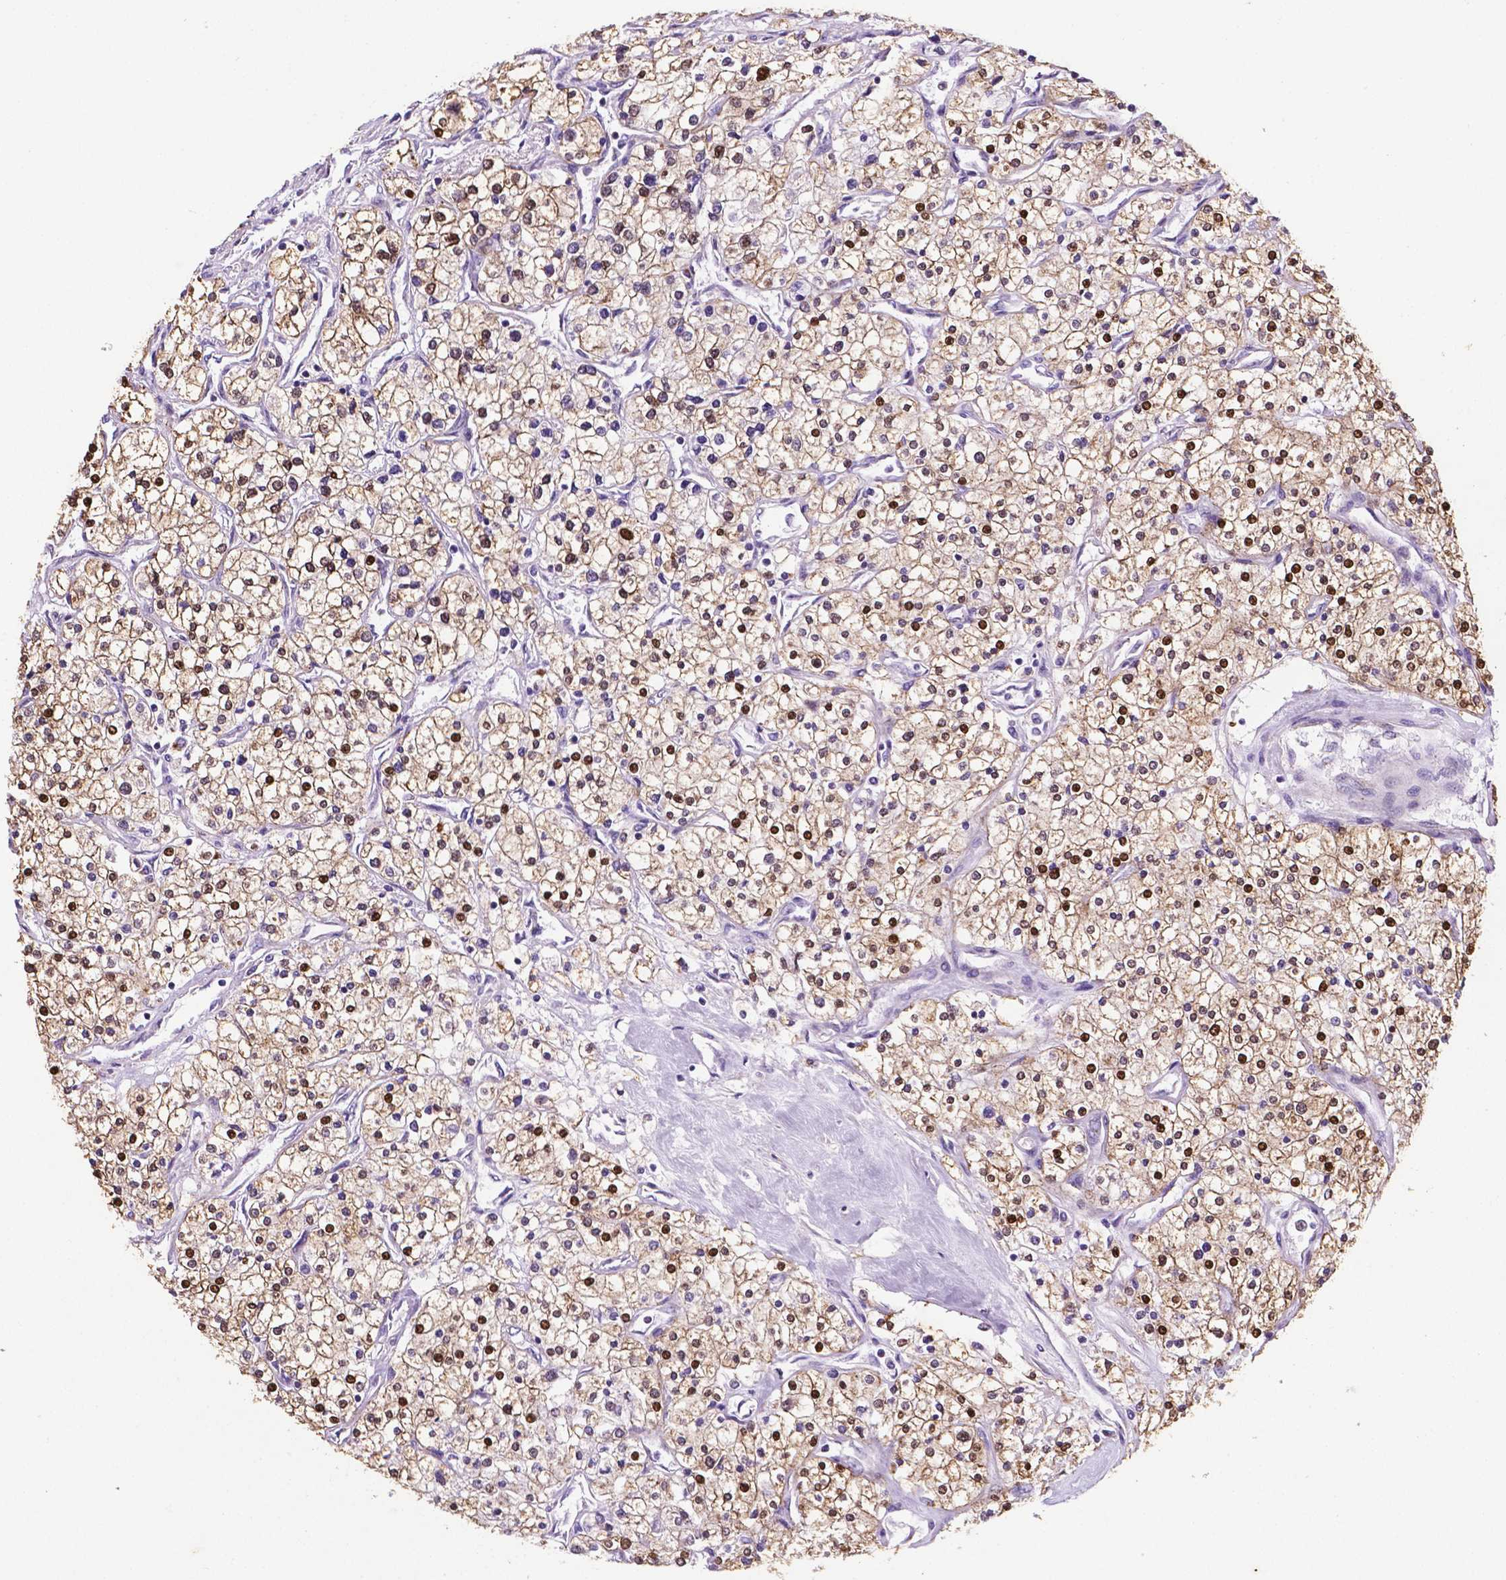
{"staining": {"intensity": "strong", "quantity": "25%-75%", "location": "nuclear"}, "tissue": "renal cancer", "cell_type": "Tumor cells", "image_type": "cancer", "snomed": [{"axis": "morphology", "description": "Adenocarcinoma, NOS"}, {"axis": "topography", "description": "Kidney"}], "caption": "Renal cancer (adenocarcinoma) stained with immunohistochemistry (IHC) displays strong nuclear staining in approximately 25%-75% of tumor cells.", "gene": "TM4SF20", "patient": {"sex": "male", "age": 80}}